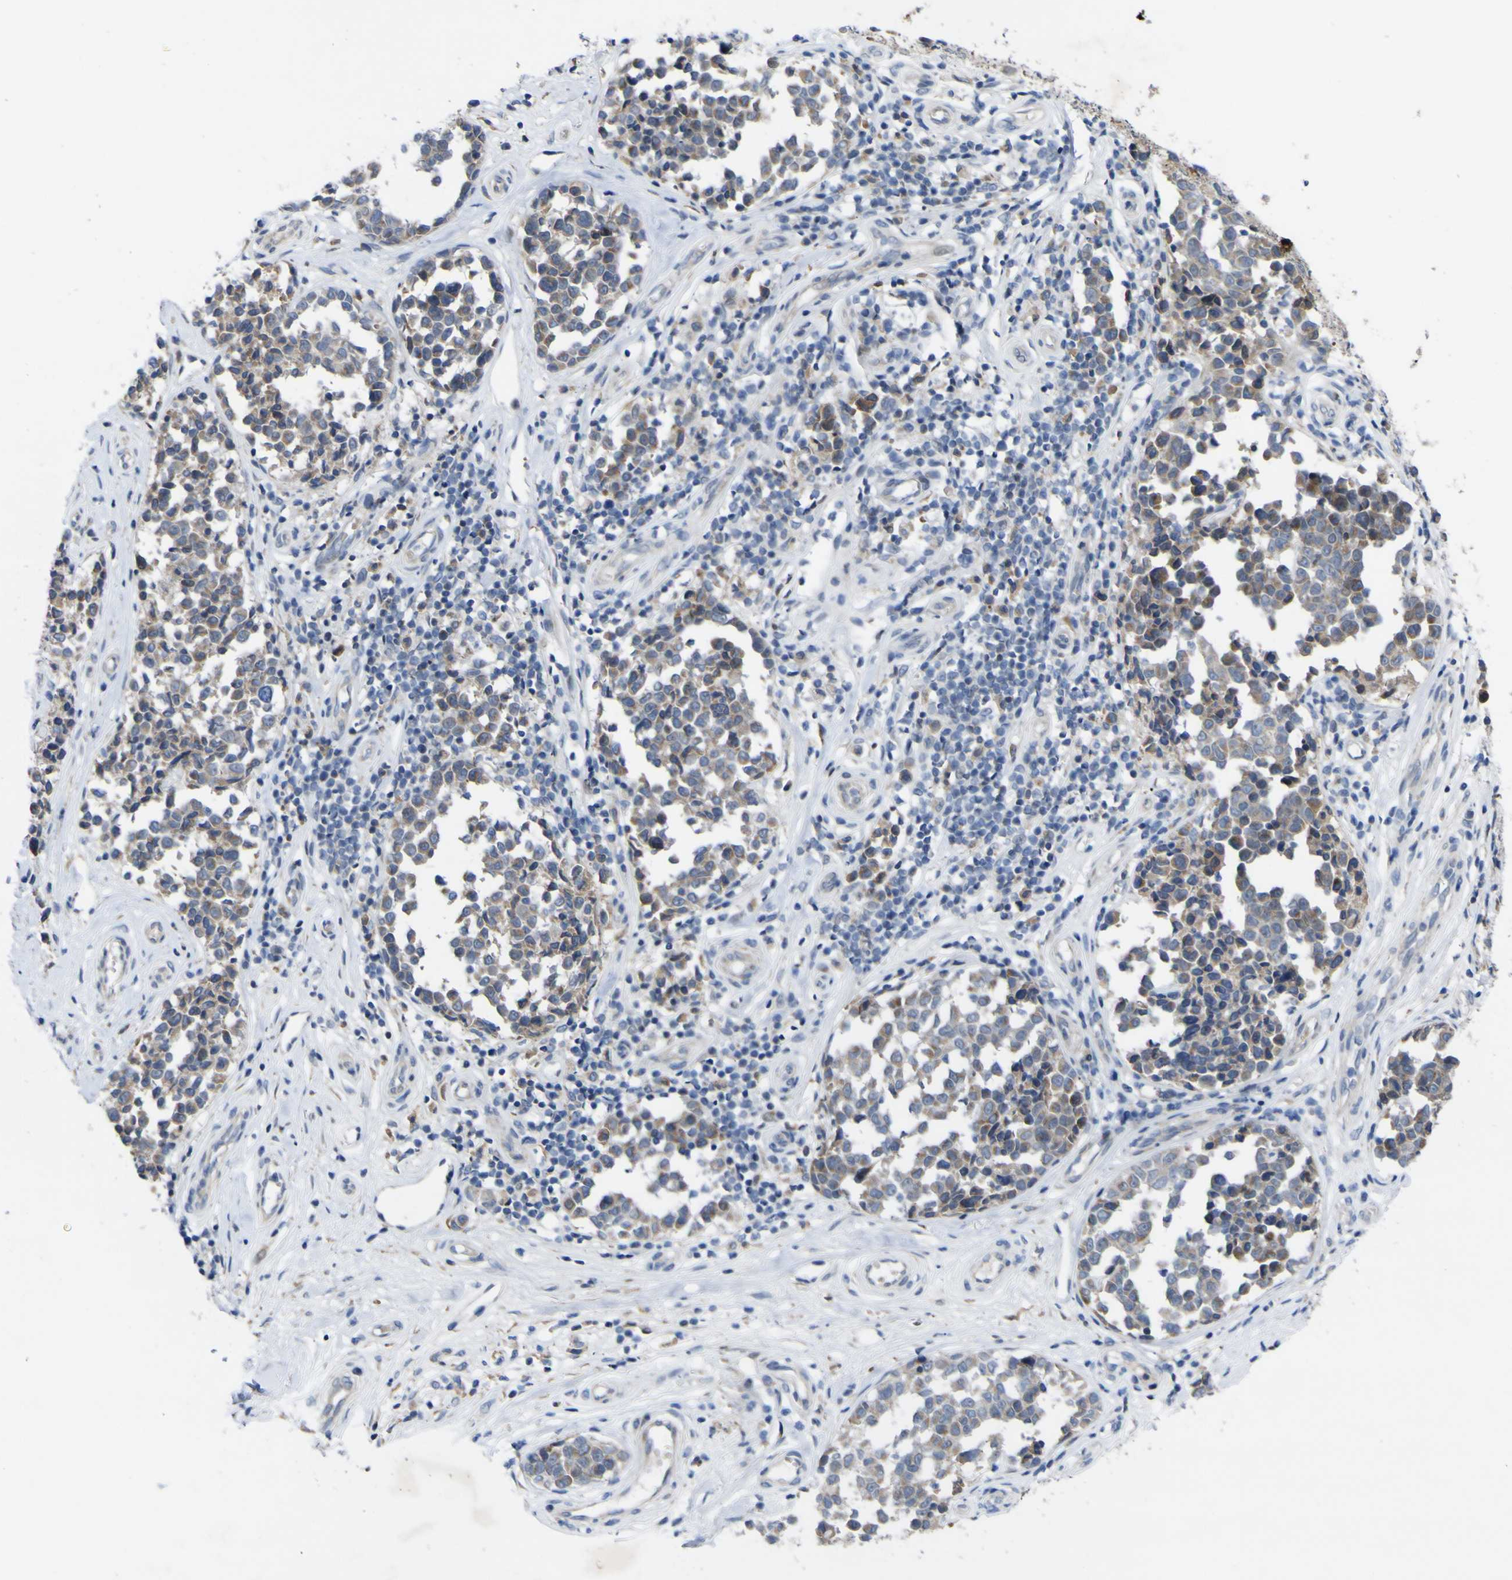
{"staining": {"intensity": "weak", "quantity": ">75%", "location": "cytoplasmic/membranous"}, "tissue": "melanoma", "cell_type": "Tumor cells", "image_type": "cancer", "snomed": [{"axis": "morphology", "description": "Malignant melanoma, NOS"}, {"axis": "topography", "description": "Skin"}], "caption": "IHC photomicrograph of malignant melanoma stained for a protein (brown), which displays low levels of weak cytoplasmic/membranous staining in approximately >75% of tumor cells.", "gene": "NAV1", "patient": {"sex": "female", "age": 64}}